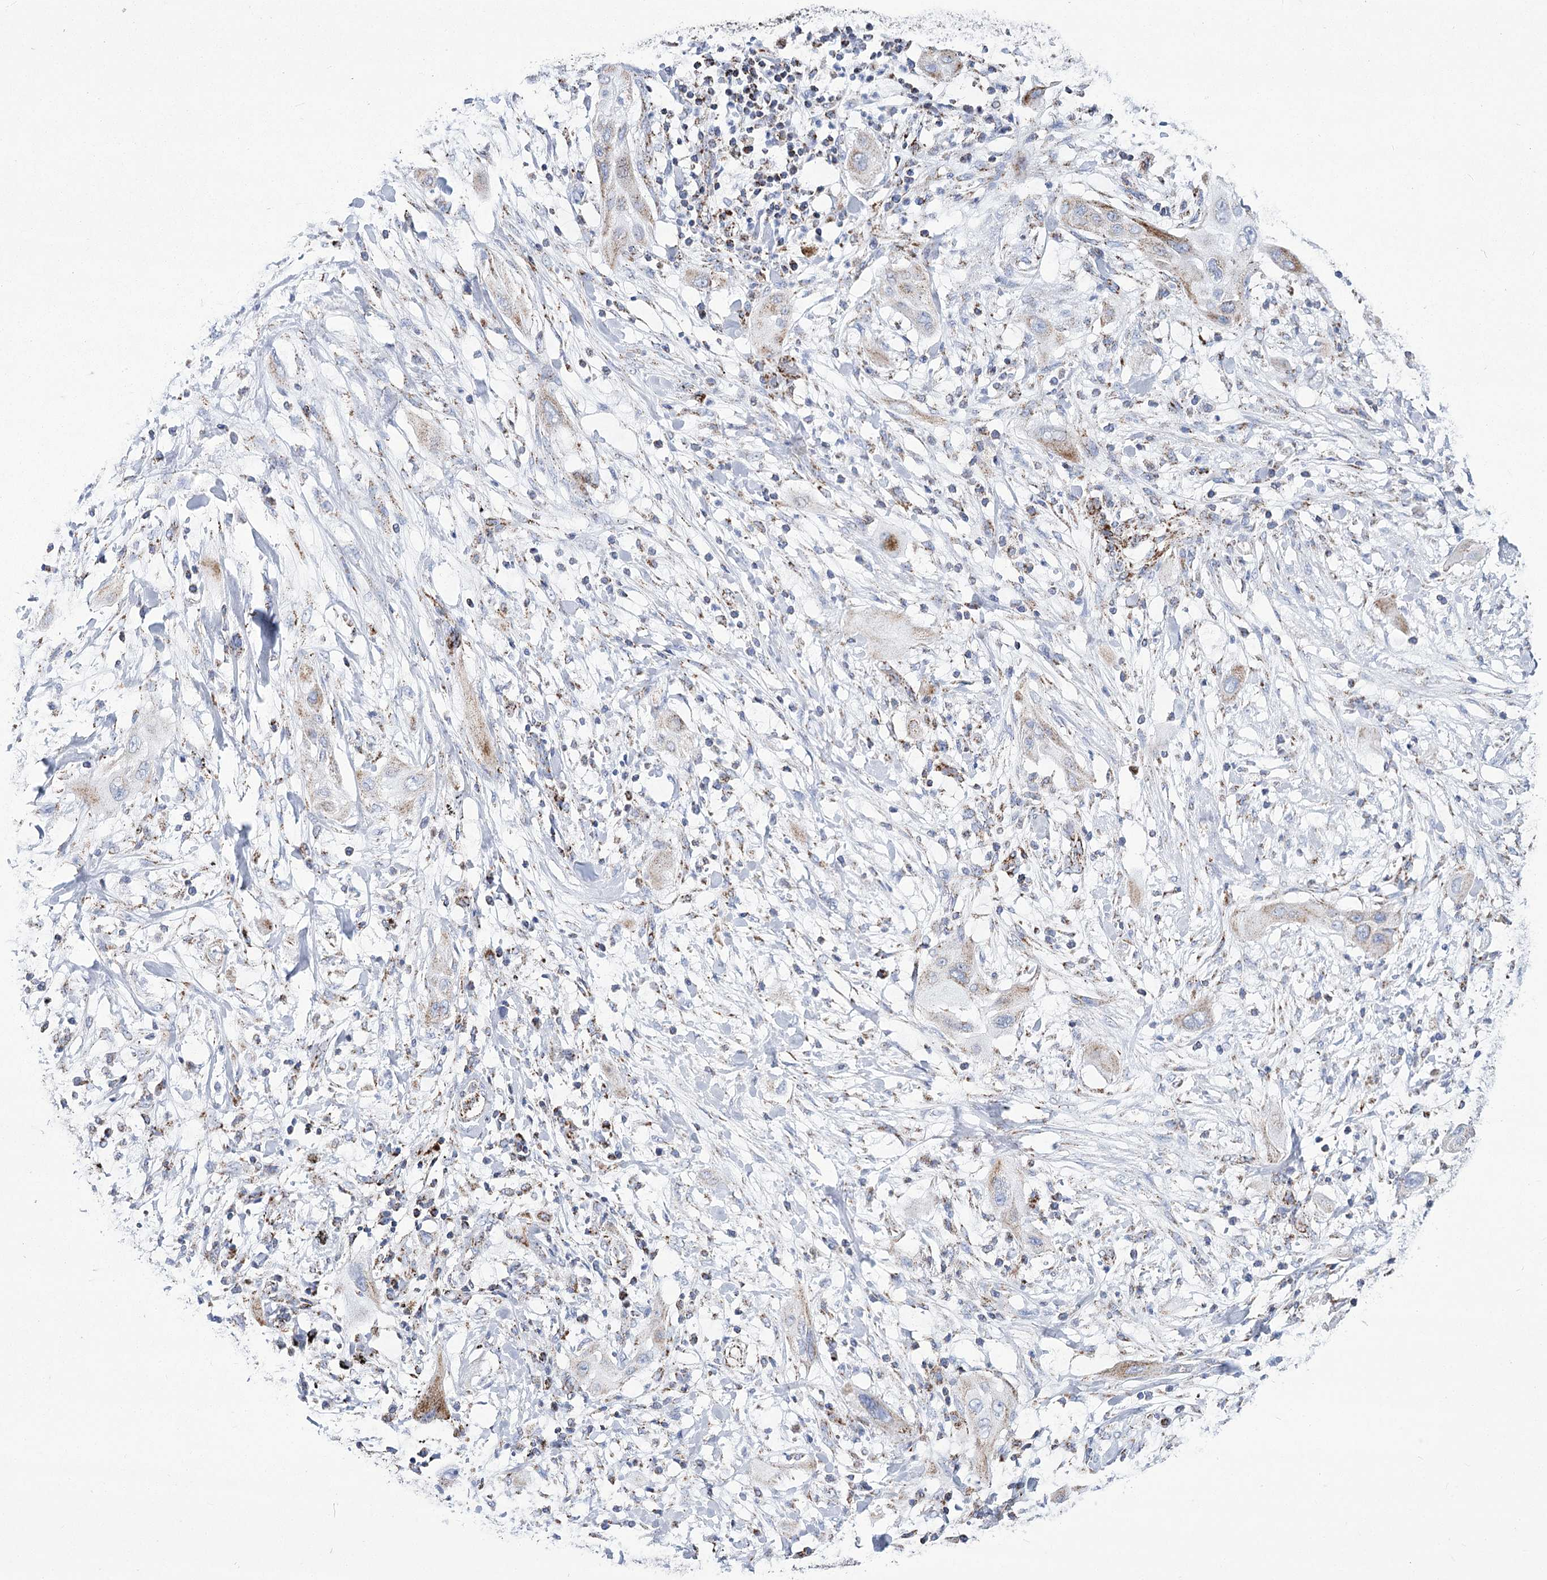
{"staining": {"intensity": "weak", "quantity": "<25%", "location": "cytoplasmic/membranous"}, "tissue": "lung cancer", "cell_type": "Tumor cells", "image_type": "cancer", "snomed": [{"axis": "morphology", "description": "Squamous cell carcinoma, NOS"}, {"axis": "topography", "description": "Lung"}], "caption": "This is a histopathology image of immunohistochemistry staining of lung cancer, which shows no staining in tumor cells.", "gene": "PDHB", "patient": {"sex": "female", "age": 47}}